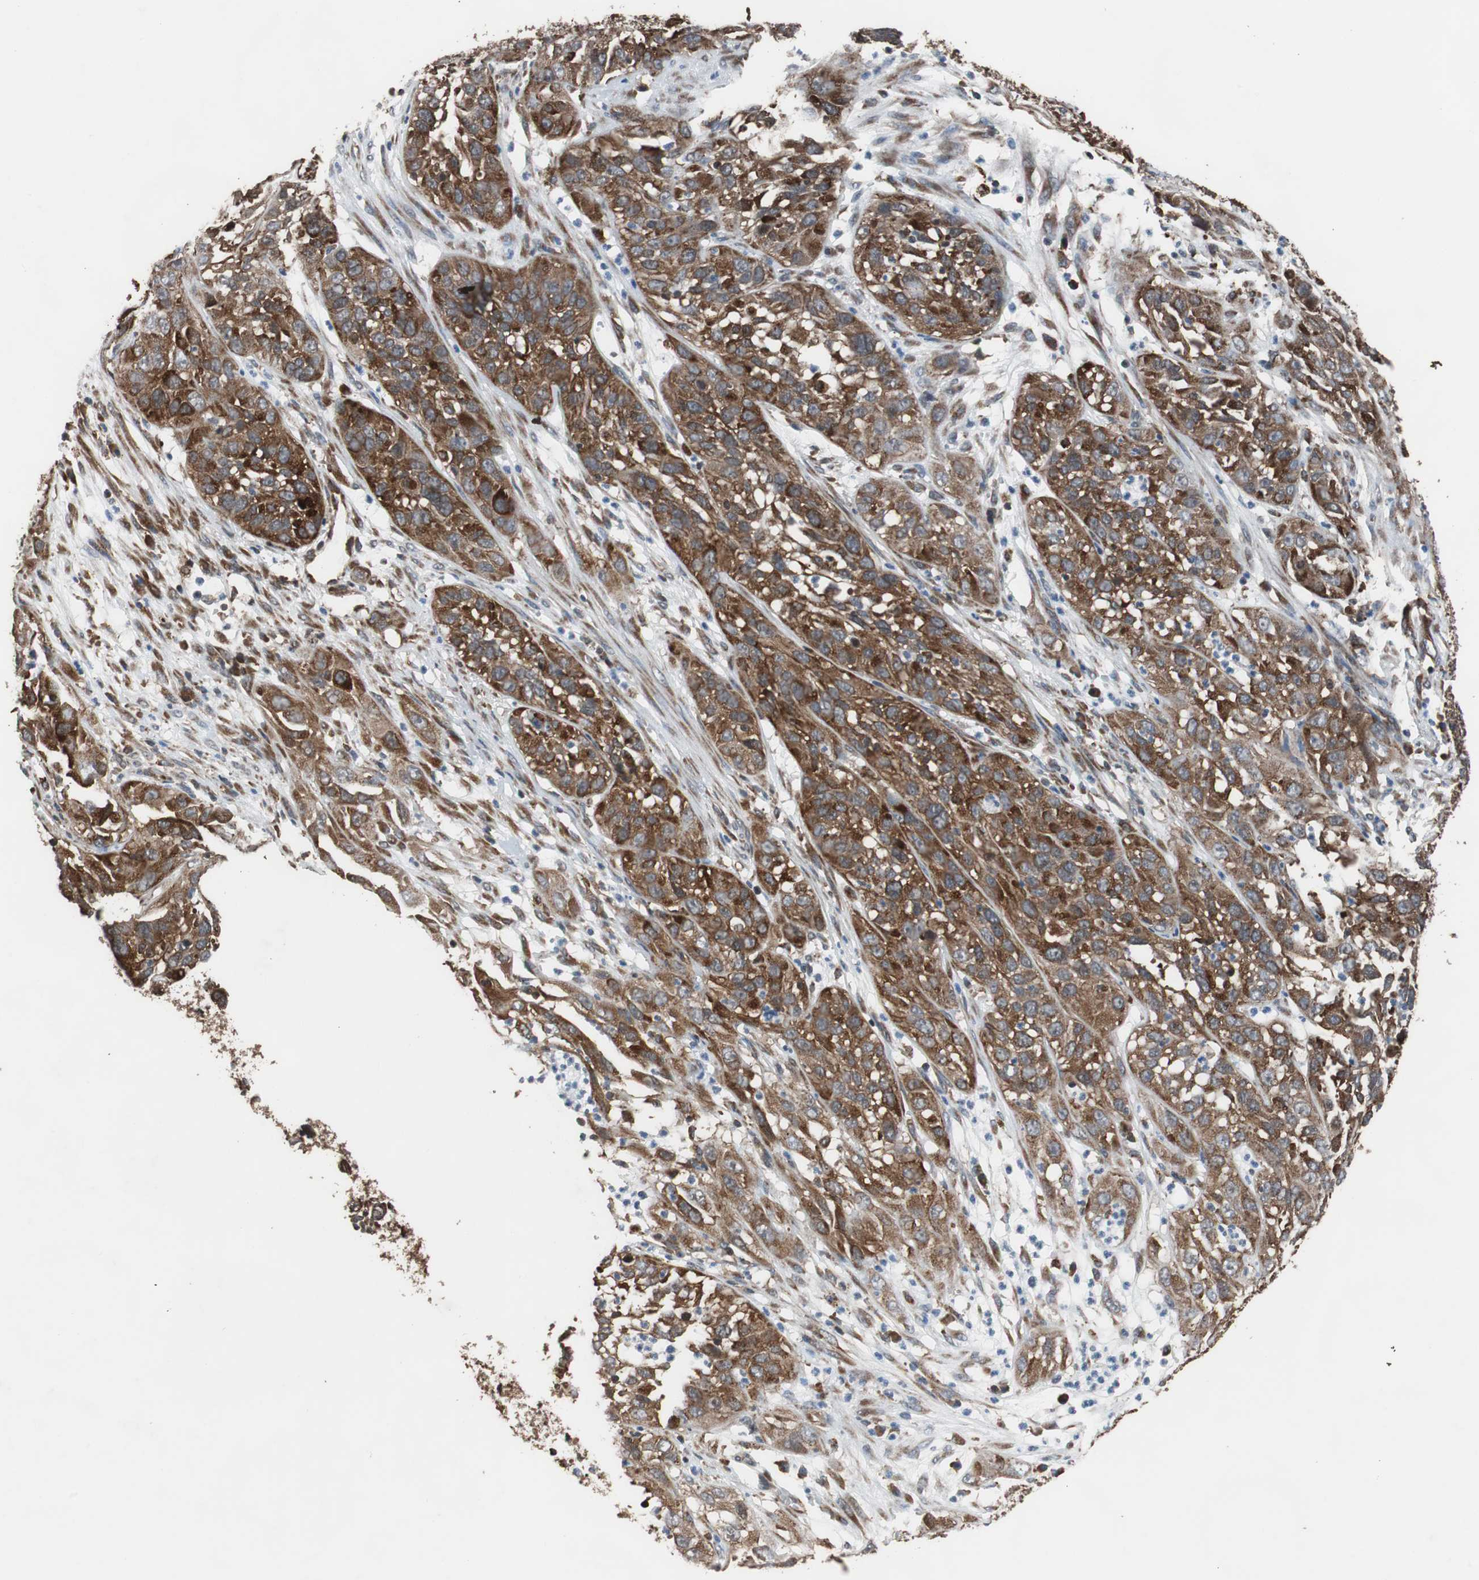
{"staining": {"intensity": "strong", "quantity": ">75%", "location": "cytoplasmic/membranous"}, "tissue": "cervical cancer", "cell_type": "Tumor cells", "image_type": "cancer", "snomed": [{"axis": "morphology", "description": "Squamous cell carcinoma, NOS"}, {"axis": "topography", "description": "Cervix"}], "caption": "Cervical cancer (squamous cell carcinoma) stained for a protein (brown) reveals strong cytoplasmic/membranous positive expression in approximately >75% of tumor cells.", "gene": "USP10", "patient": {"sex": "female", "age": 32}}